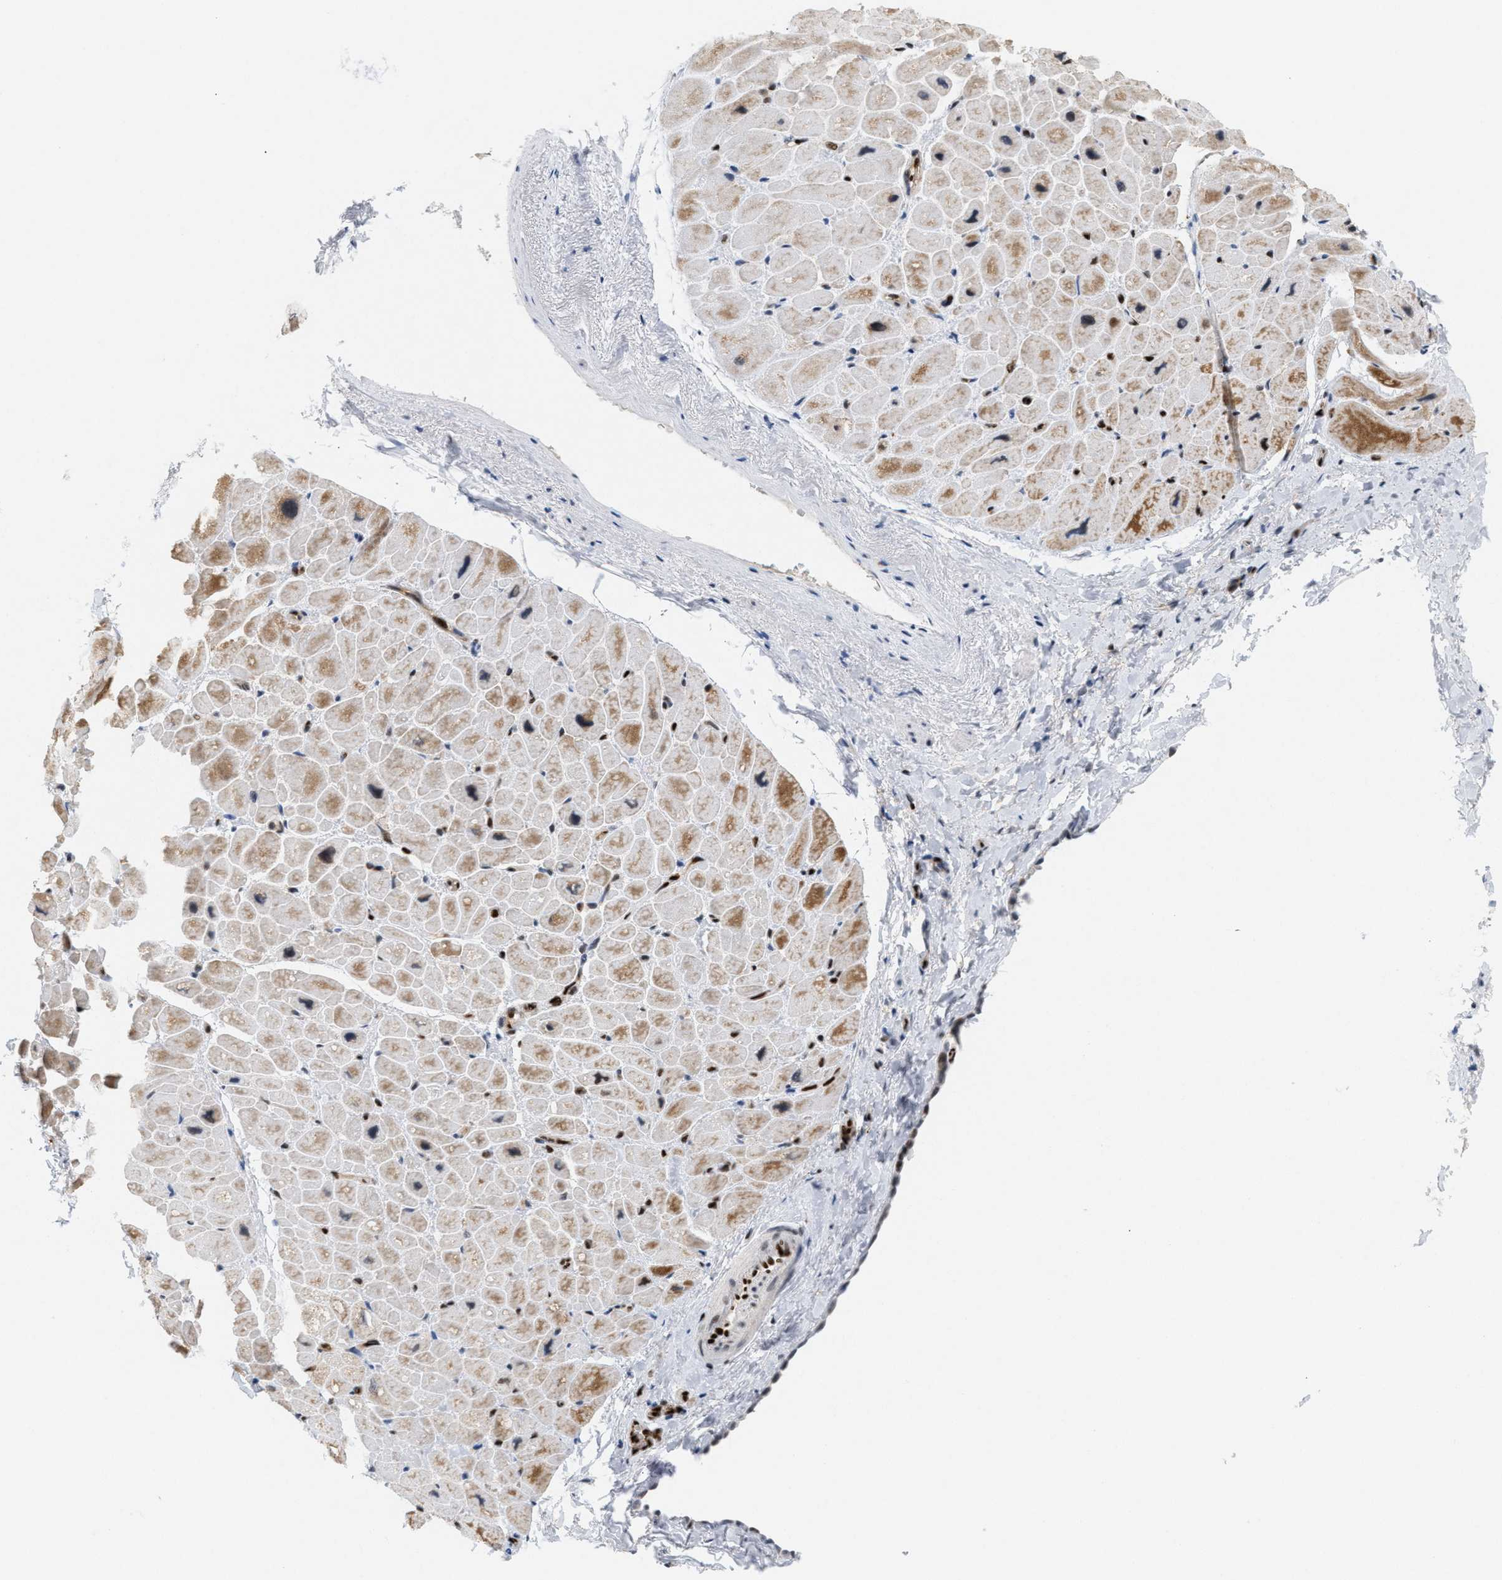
{"staining": {"intensity": "moderate", "quantity": "25%-75%", "location": "cytoplasmic/membranous"}, "tissue": "heart muscle", "cell_type": "Cardiomyocytes", "image_type": "normal", "snomed": [{"axis": "morphology", "description": "Normal tissue, NOS"}, {"axis": "topography", "description": "Heart"}], "caption": "DAB (3,3'-diaminobenzidine) immunohistochemical staining of normal human heart muscle demonstrates moderate cytoplasmic/membranous protein positivity in about 25%-75% of cardiomyocytes.", "gene": "C17orf49", "patient": {"sex": "male", "age": 49}}